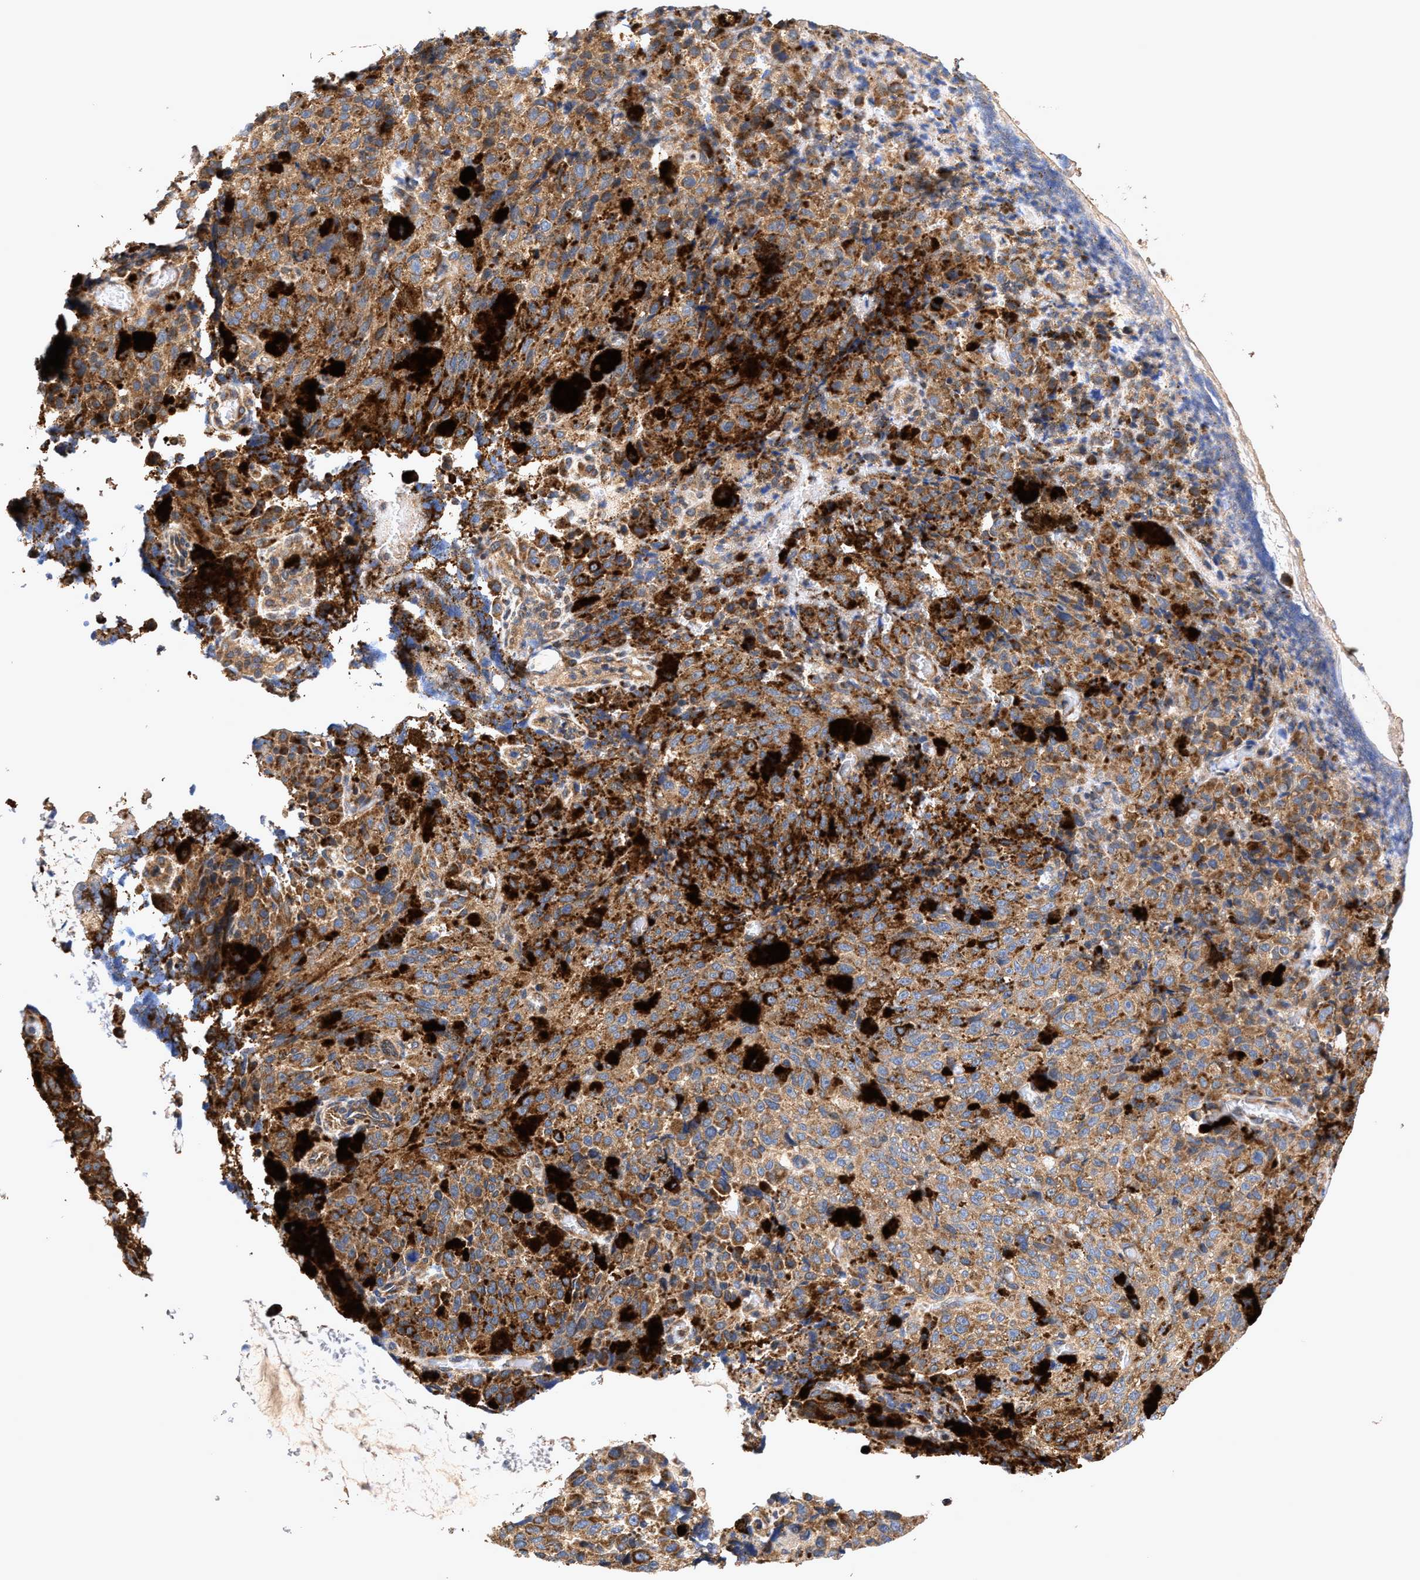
{"staining": {"intensity": "moderate", "quantity": ">75%", "location": "cytoplasmic/membranous"}, "tissue": "melanoma", "cell_type": "Tumor cells", "image_type": "cancer", "snomed": [{"axis": "morphology", "description": "Malignant melanoma, NOS"}, {"axis": "topography", "description": "Rectum"}], "caption": "Malignant melanoma stained with immunohistochemistry exhibits moderate cytoplasmic/membranous staining in approximately >75% of tumor cells.", "gene": "EFNA4", "patient": {"sex": "female", "age": 81}}